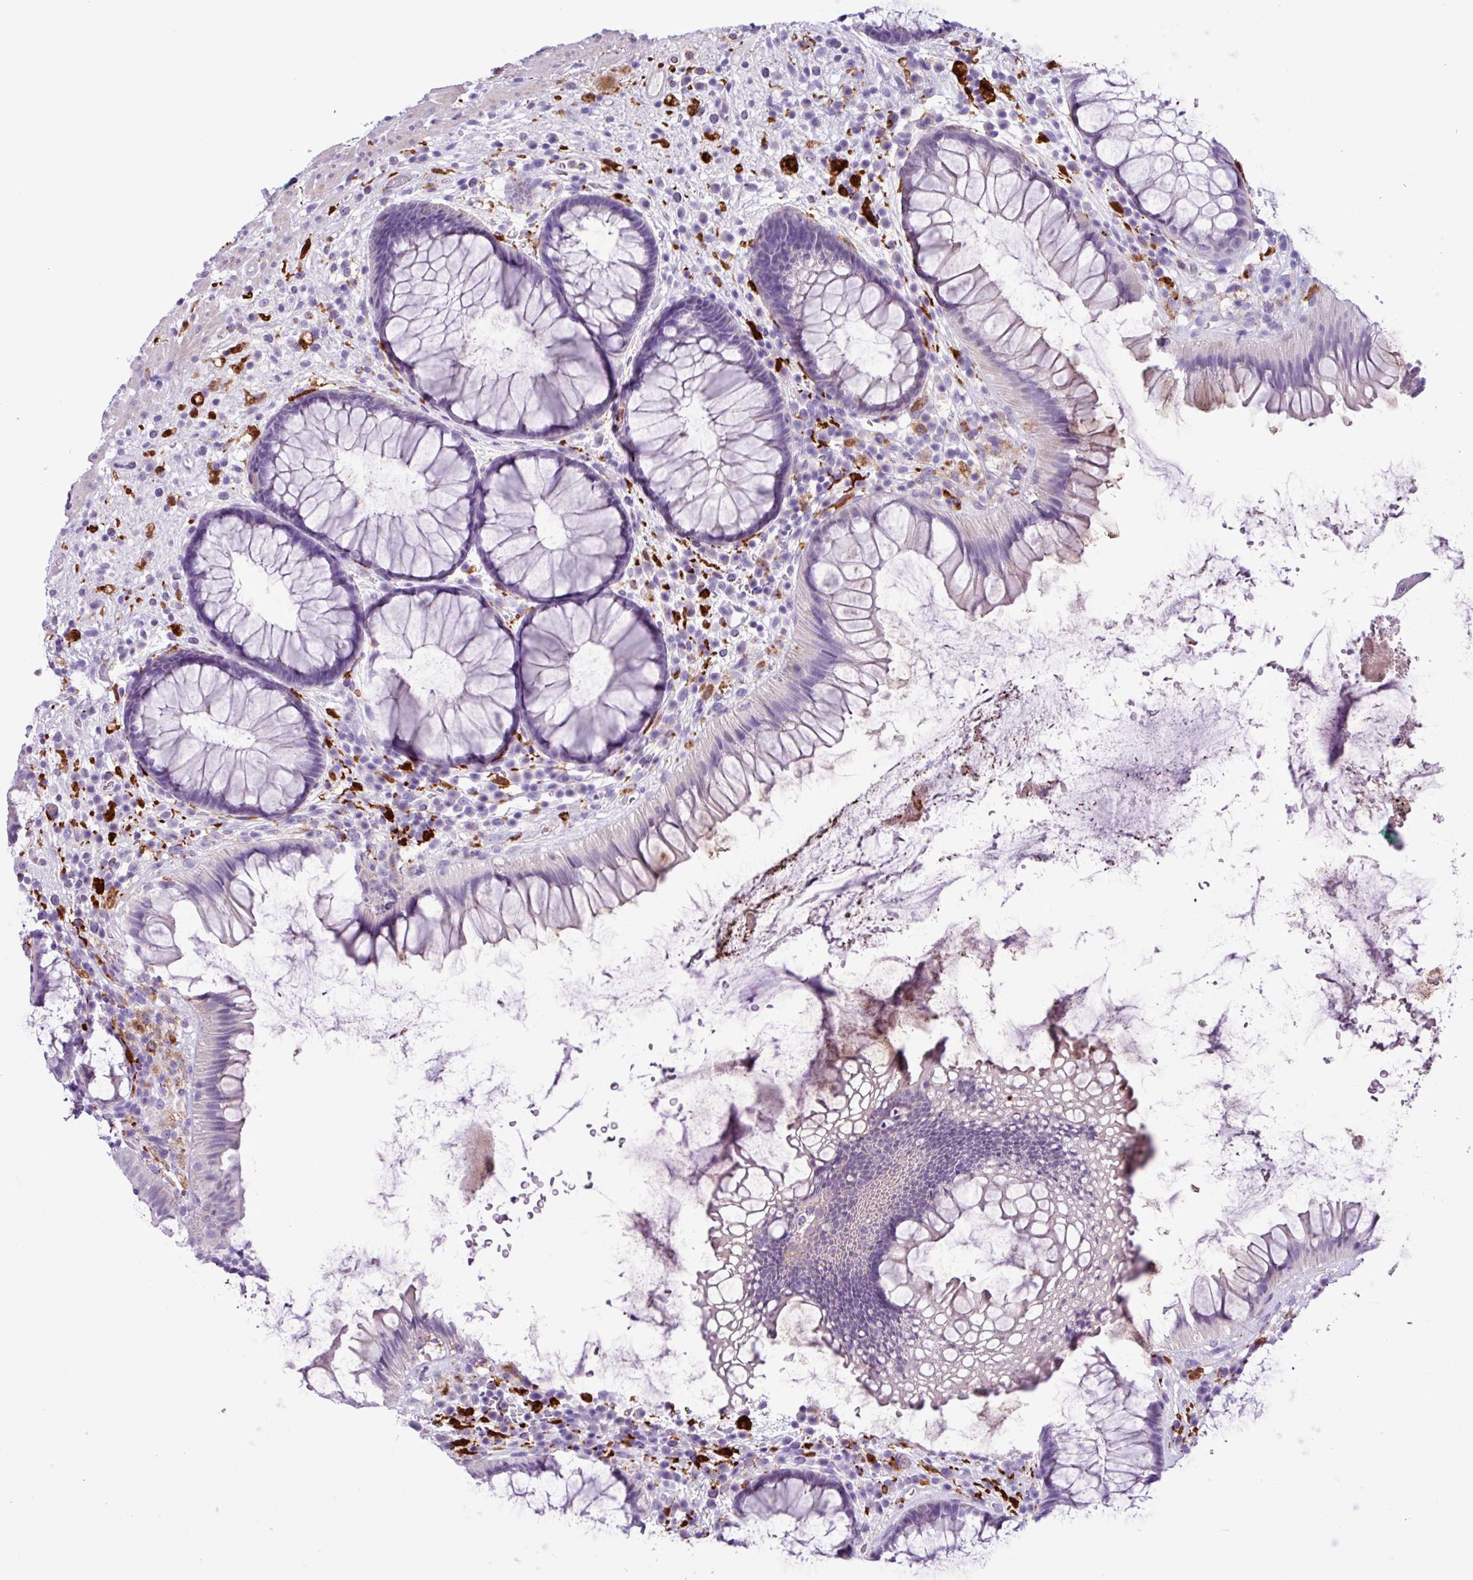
{"staining": {"intensity": "negative", "quantity": "none", "location": "none"}, "tissue": "rectum", "cell_type": "Glandular cells", "image_type": "normal", "snomed": [{"axis": "morphology", "description": "Normal tissue, NOS"}, {"axis": "topography", "description": "Rectum"}], "caption": "Glandular cells show no significant expression in benign rectum.", "gene": "TMEM200C", "patient": {"sex": "male", "age": 51}}